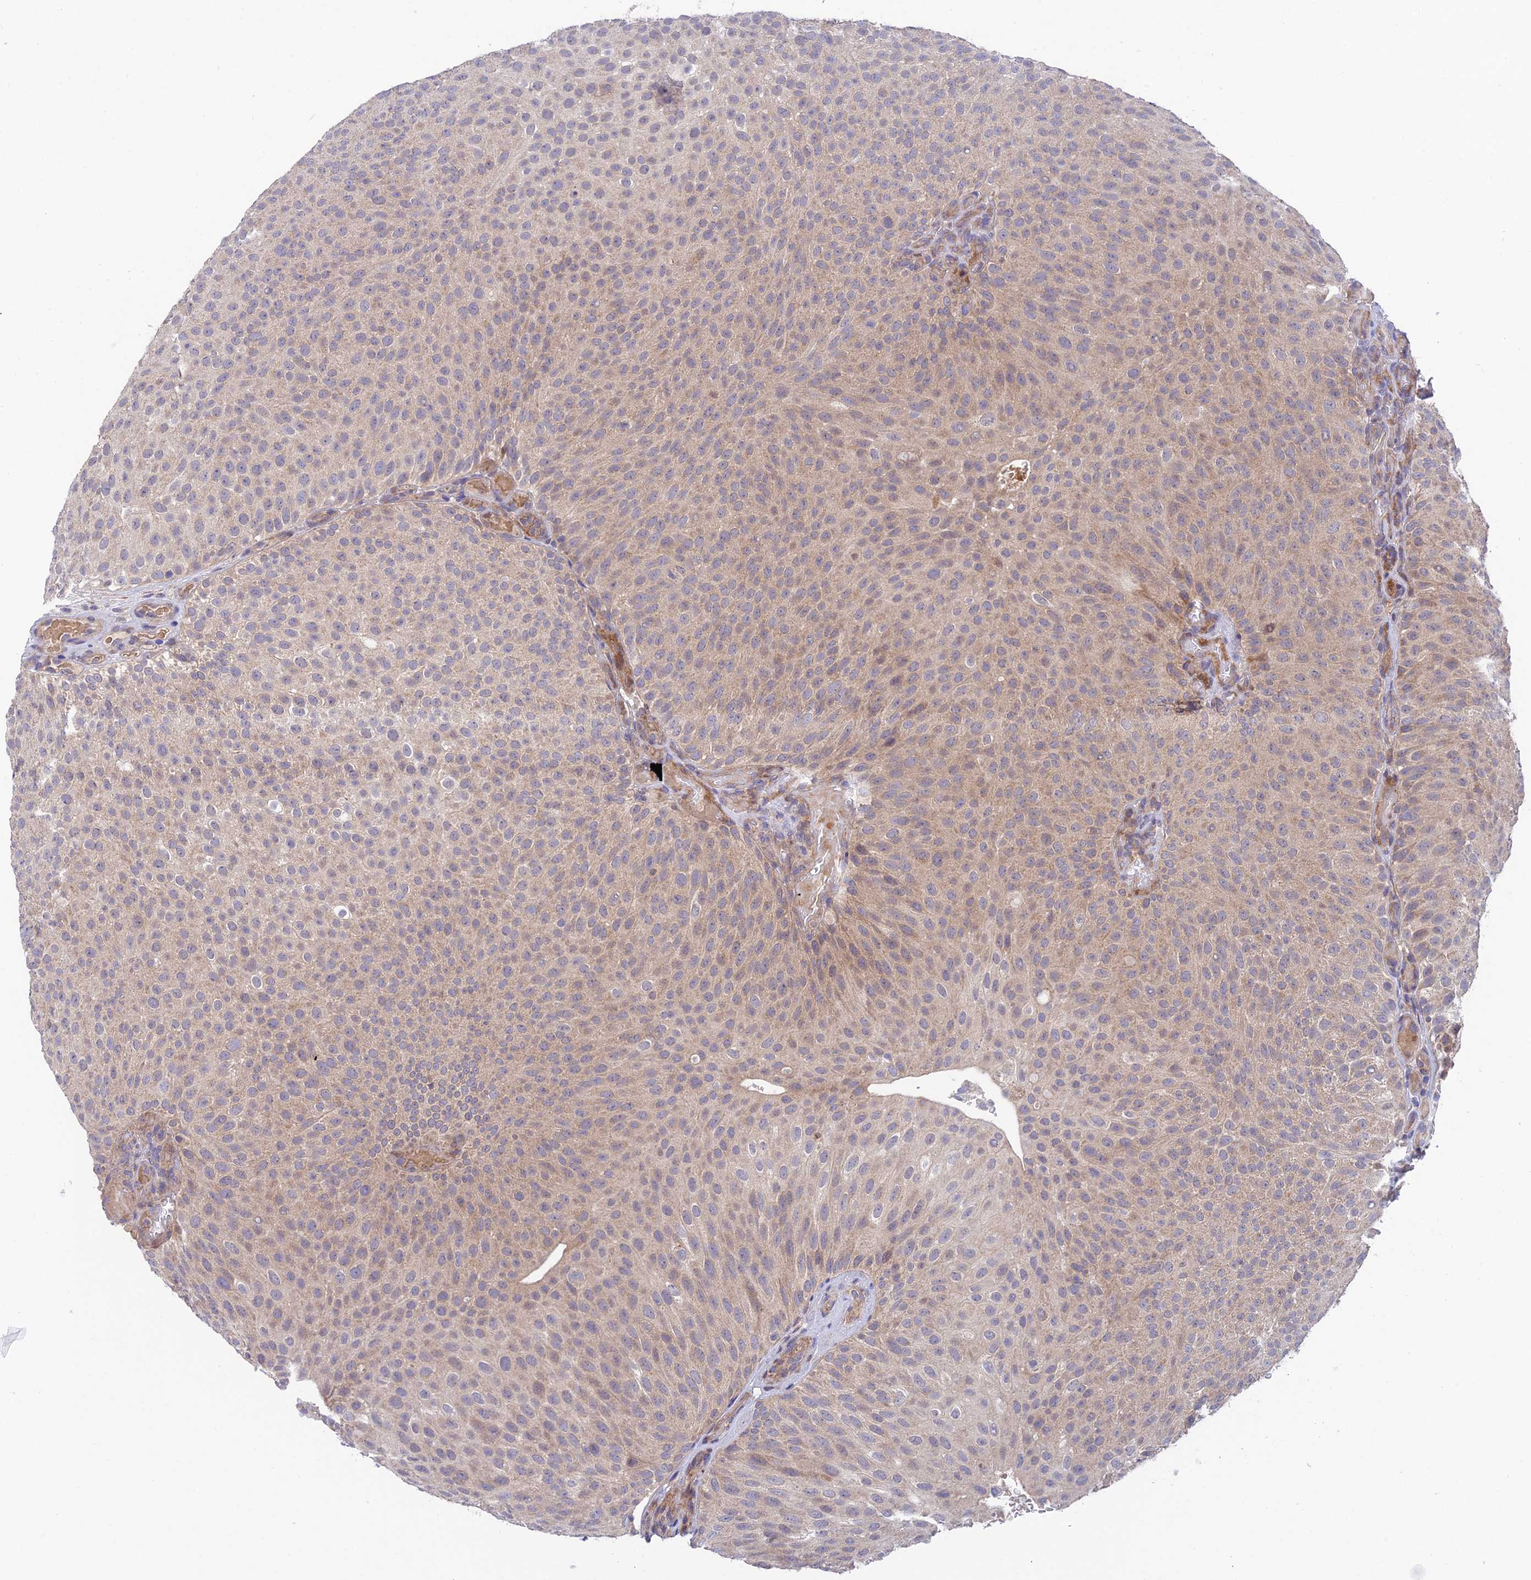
{"staining": {"intensity": "weak", "quantity": "25%-75%", "location": "cytoplasmic/membranous"}, "tissue": "urothelial cancer", "cell_type": "Tumor cells", "image_type": "cancer", "snomed": [{"axis": "morphology", "description": "Urothelial carcinoma, Low grade"}, {"axis": "topography", "description": "Urinary bladder"}], "caption": "This is an image of immunohistochemistry staining of urothelial cancer, which shows weak staining in the cytoplasmic/membranous of tumor cells.", "gene": "UROS", "patient": {"sex": "male", "age": 78}}